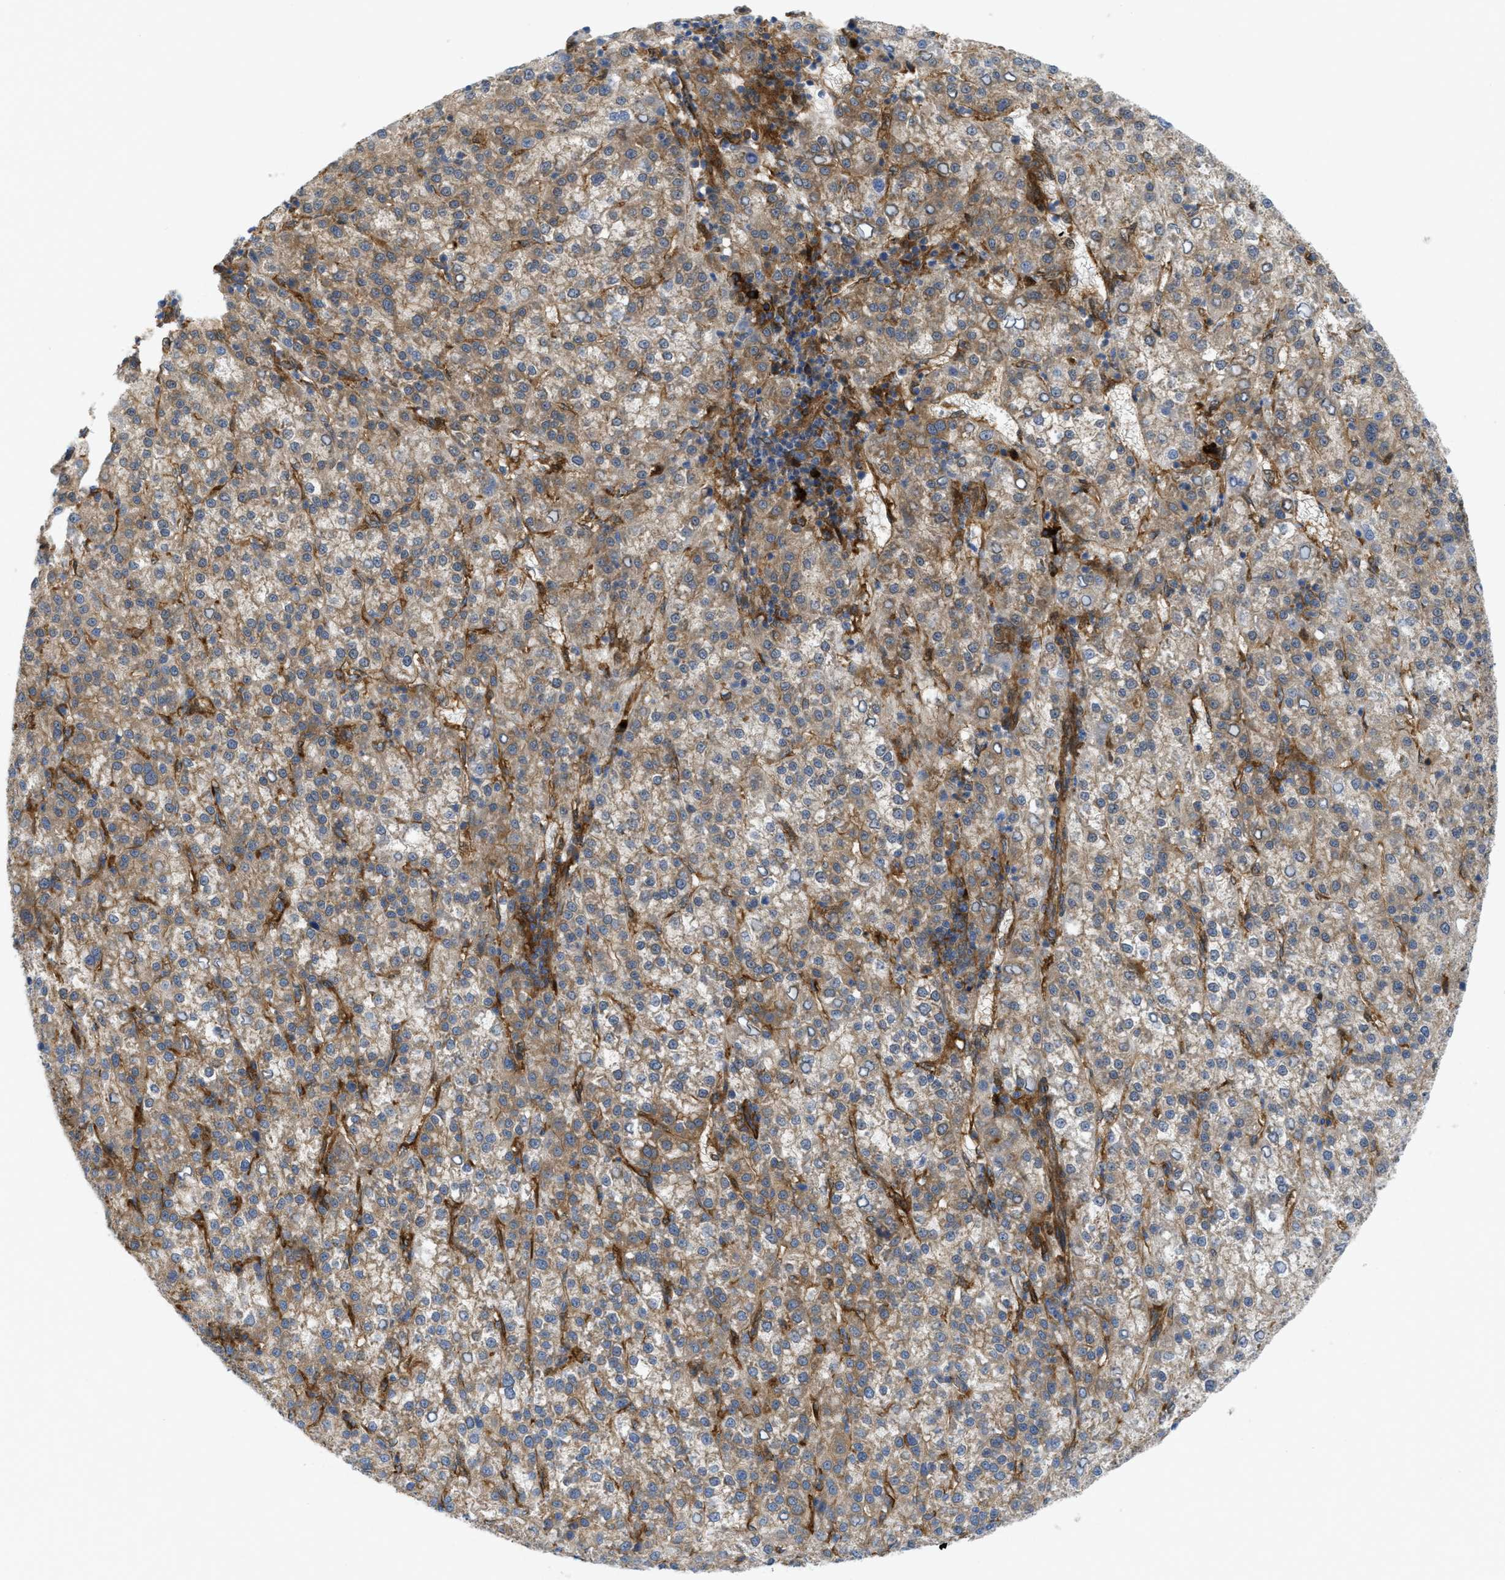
{"staining": {"intensity": "weak", "quantity": ">75%", "location": "cytoplasmic/membranous"}, "tissue": "liver cancer", "cell_type": "Tumor cells", "image_type": "cancer", "snomed": [{"axis": "morphology", "description": "Carcinoma, Hepatocellular, NOS"}, {"axis": "topography", "description": "Liver"}], "caption": "A low amount of weak cytoplasmic/membranous staining is present in approximately >75% of tumor cells in liver cancer (hepatocellular carcinoma) tissue.", "gene": "PICALM", "patient": {"sex": "female", "age": 58}}